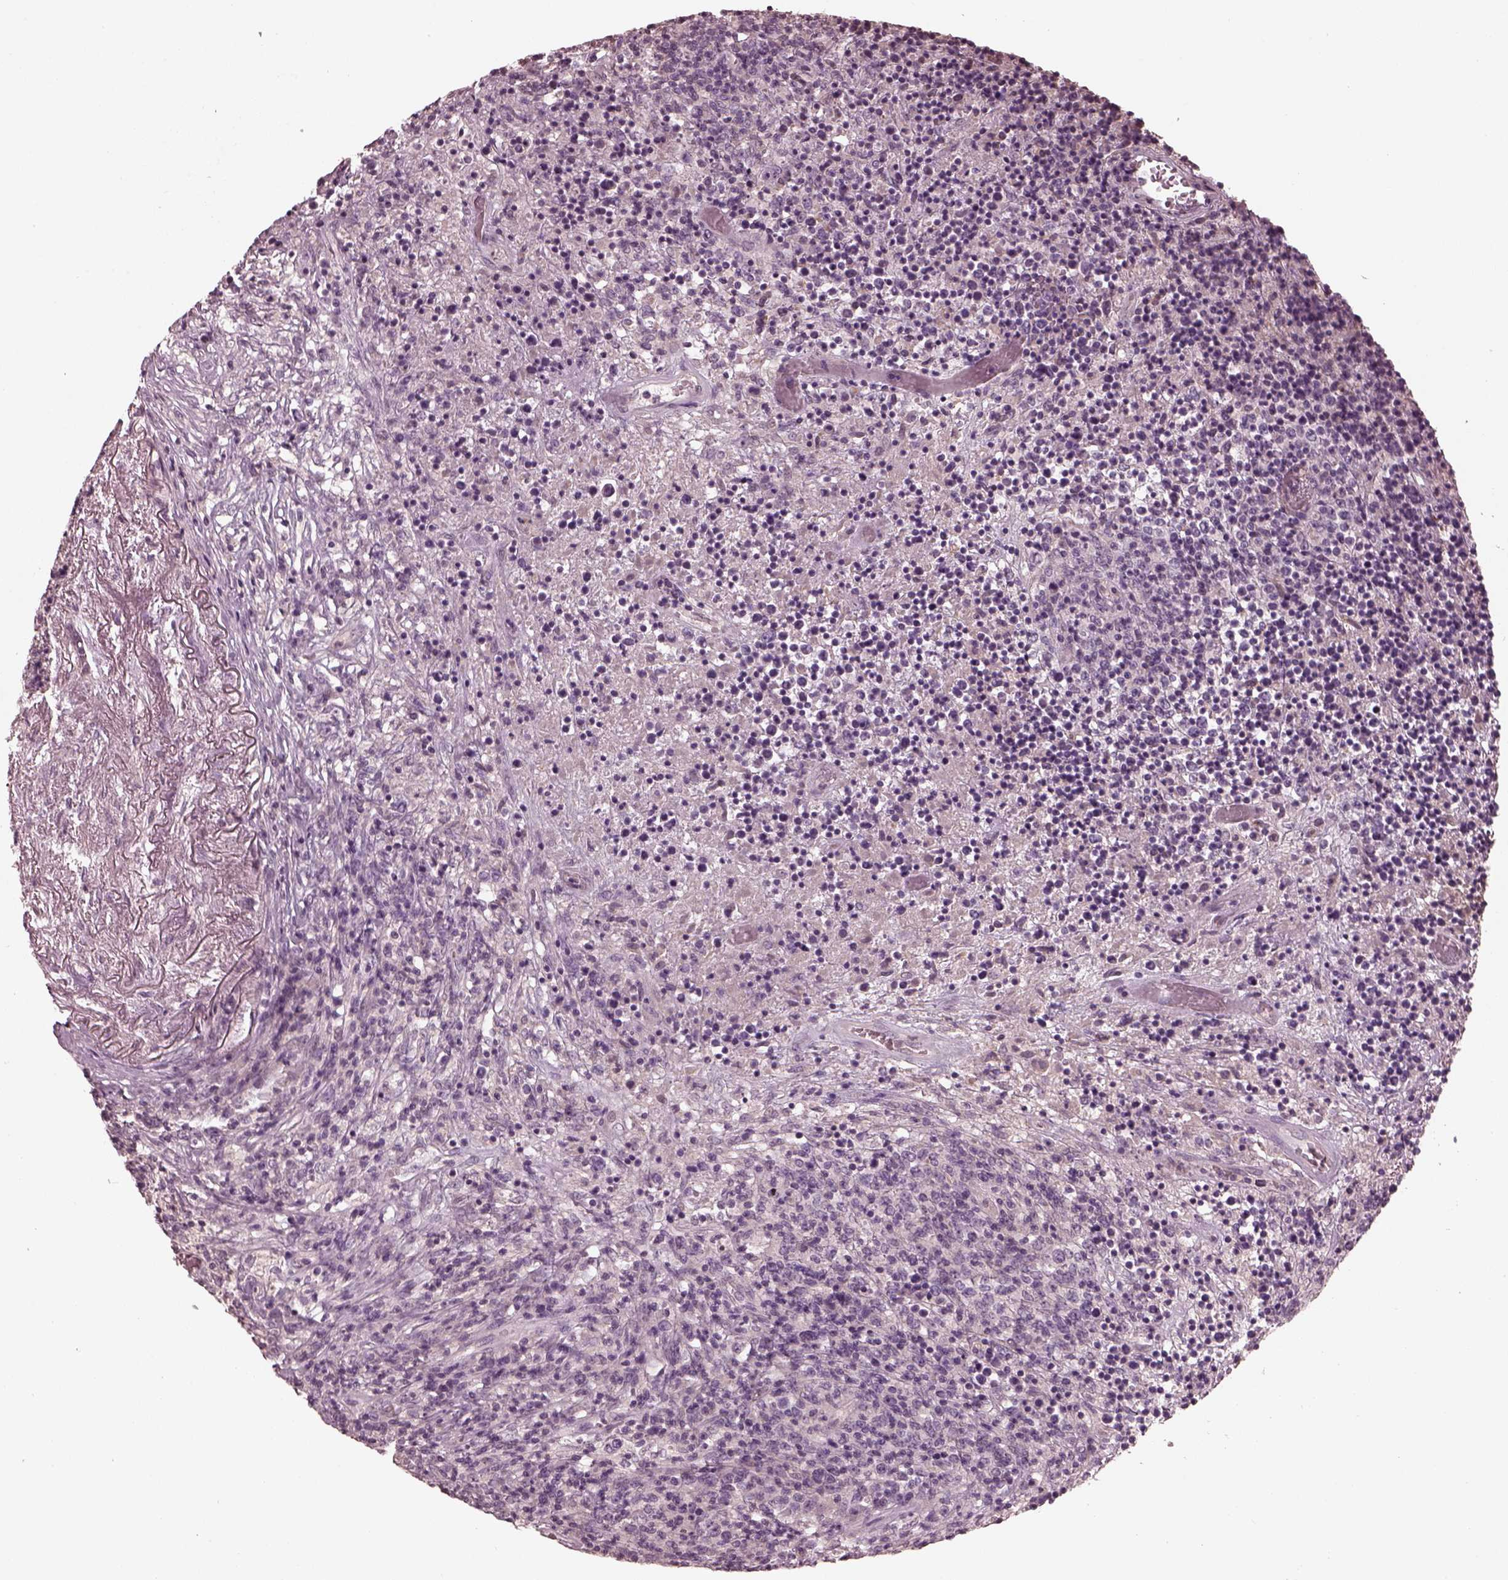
{"staining": {"intensity": "negative", "quantity": "none", "location": "none"}, "tissue": "lymphoma", "cell_type": "Tumor cells", "image_type": "cancer", "snomed": [{"axis": "morphology", "description": "Malignant lymphoma, non-Hodgkin's type, High grade"}, {"axis": "topography", "description": "Lung"}], "caption": "The photomicrograph demonstrates no significant positivity in tumor cells of high-grade malignant lymphoma, non-Hodgkin's type.", "gene": "OPTC", "patient": {"sex": "male", "age": 79}}